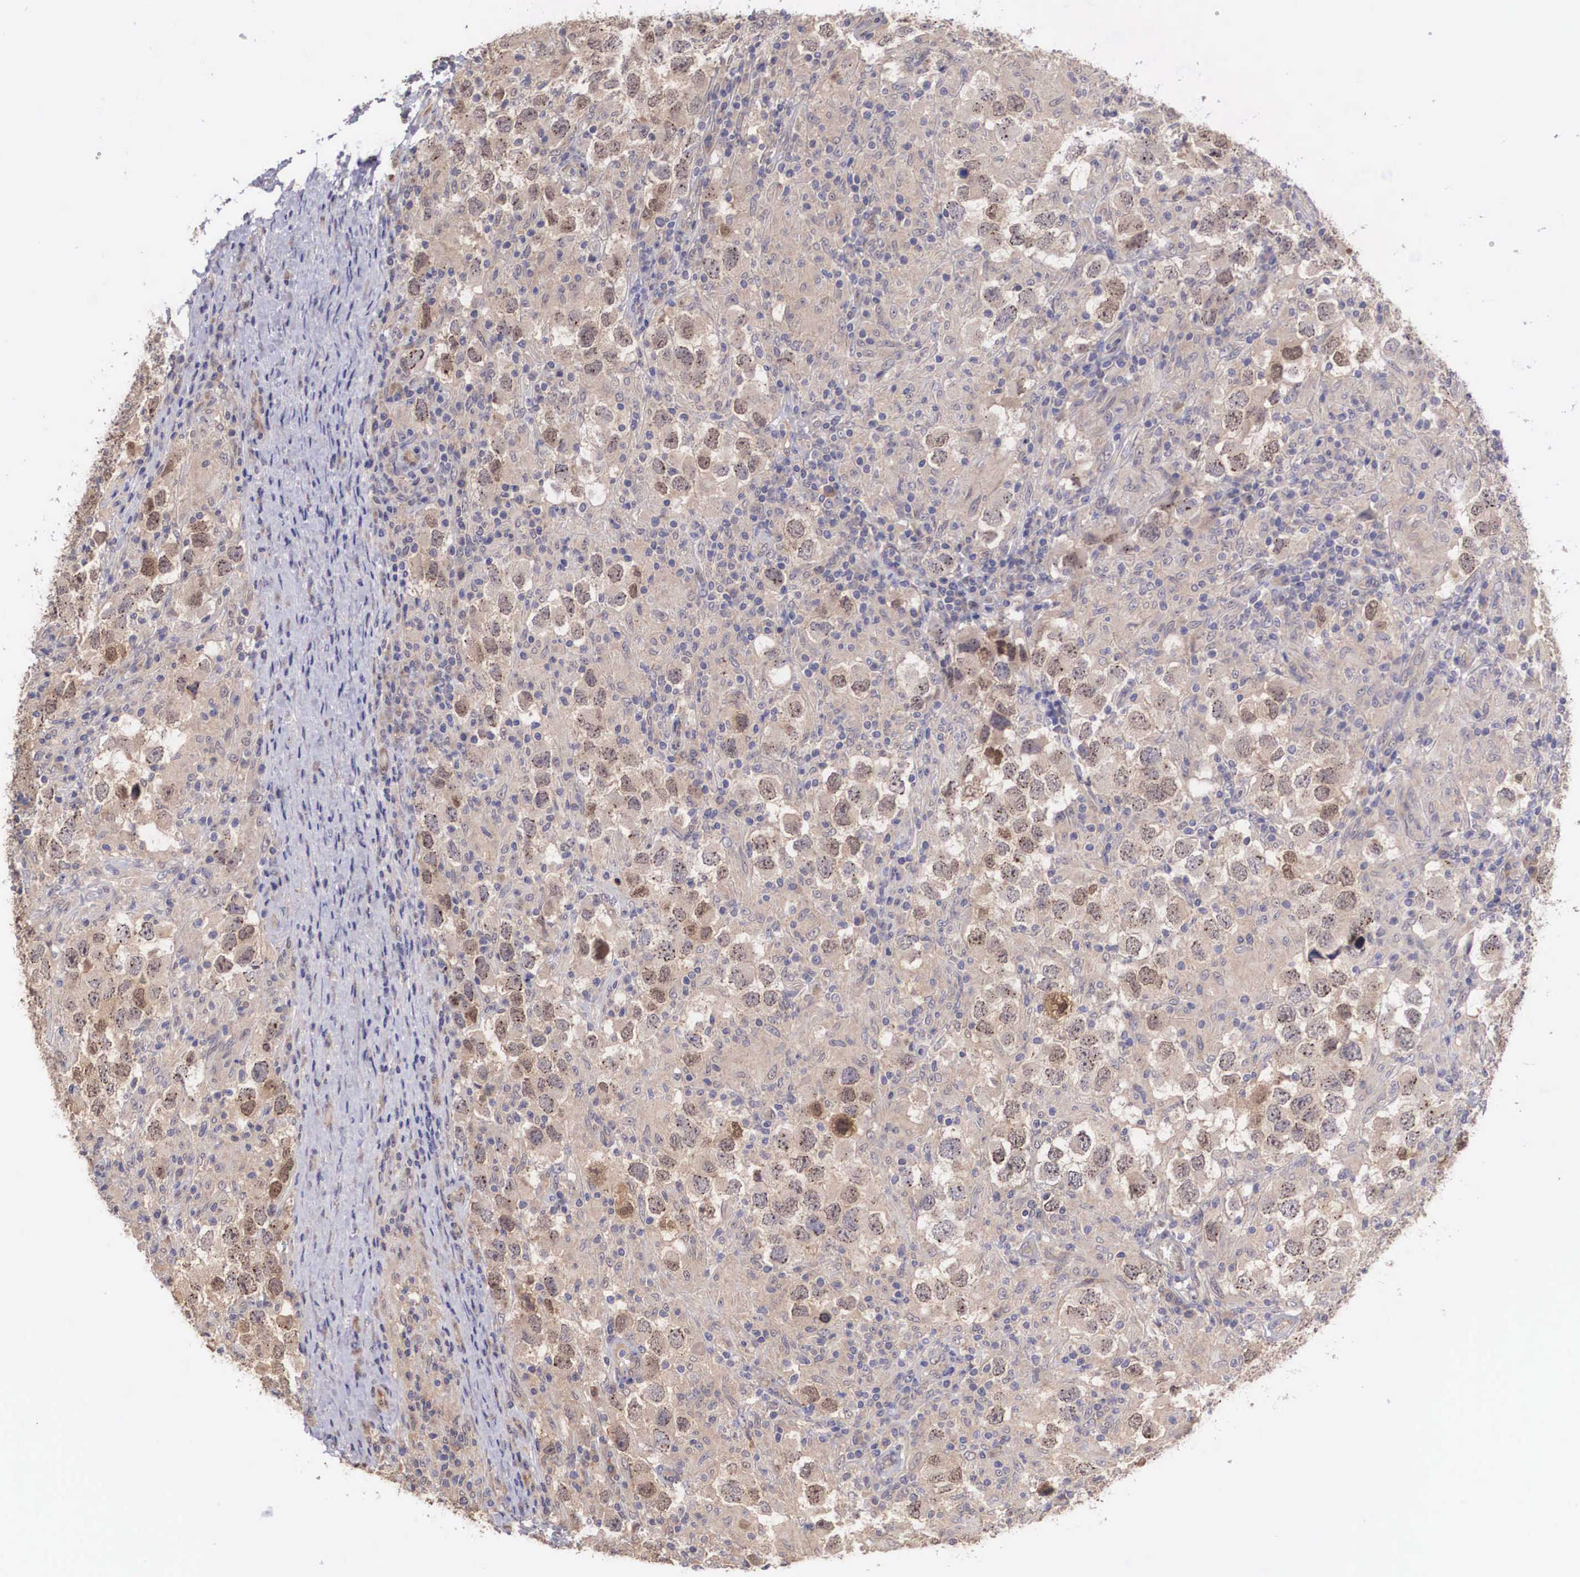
{"staining": {"intensity": "weak", "quantity": ">75%", "location": "cytoplasmic/membranous,nuclear"}, "tissue": "testis cancer", "cell_type": "Tumor cells", "image_type": "cancer", "snomed": [{"axis": "morphology", "description": "Carcinoma, Embryonal, NOS"}, {"axis": "topography", "description": "Testis"}], "caption": "Immunohistochemistry photomicrograph of neoplastic tissue: testis embryonal carcinoma stained using IHC shows low levels of weak protein expression localized specifically in the cytoplasmic/membranous and nuclear of tumor cells, appearing as a cytoplasmic/membranous and nuclear brown color.", "gene": "DNAJB7", "patient": {"sex": "male", "age": 21}}